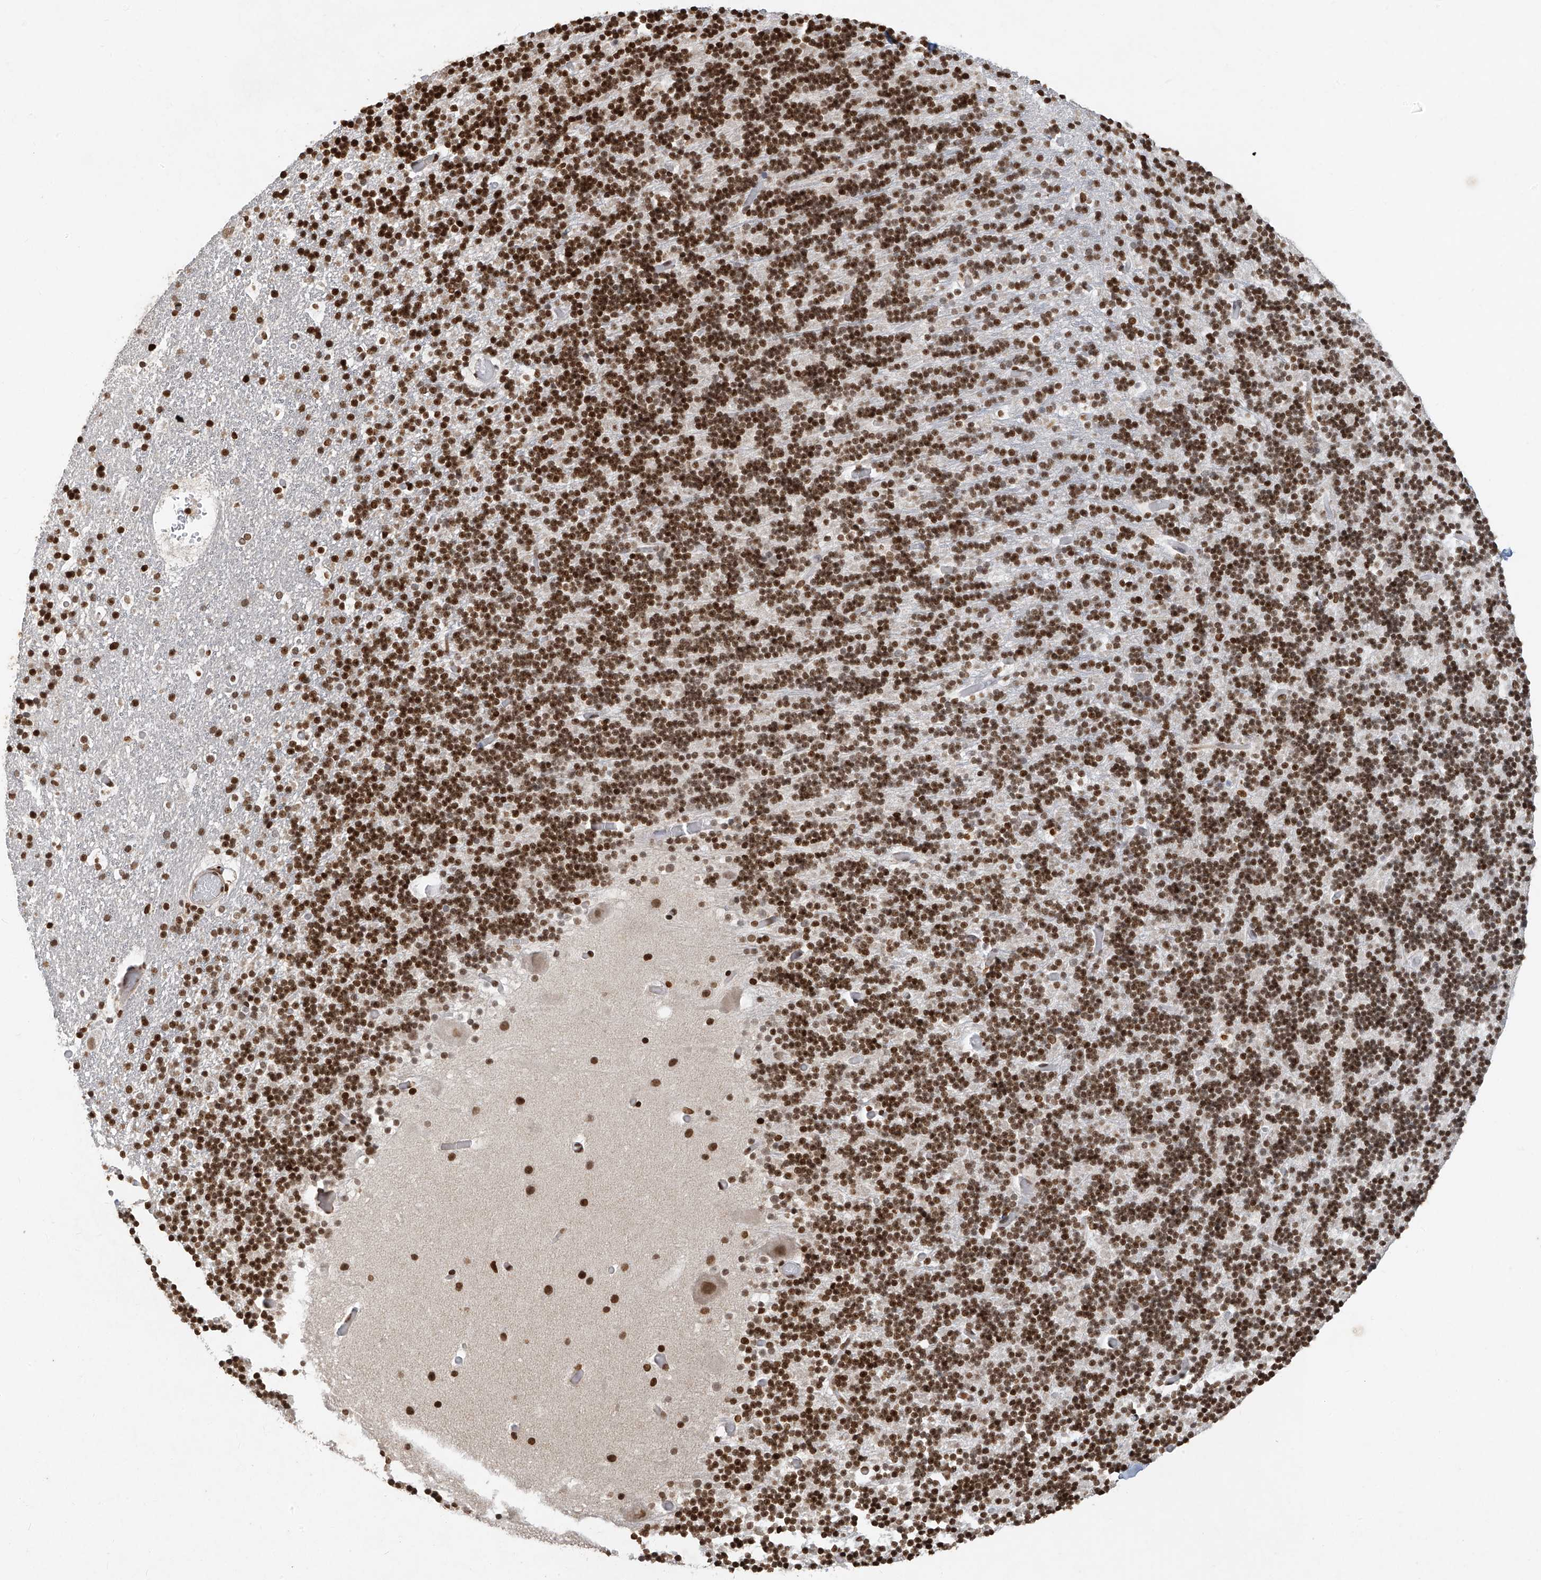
{"staining": {"intensity": "strong", "quantity": ">75%", "location": "nuclear"}, "tissue": "cerebellum", "cell_type": "Cells in granular layer", "image_type": "normal", "snomed": [{"axis": "morphology", "description": "Normal tissue, NOS"}, {"axis": "topography", "description": "Cerebellum"}], "caption": "This micrograph shows immunohistochemistry staining of unremarkable human cerebellum, with high strong nuclear positivity in about >75% of cells in granular layer.", "gene": "ATRIP", "patient": {"sex": "male", "age": 57}}